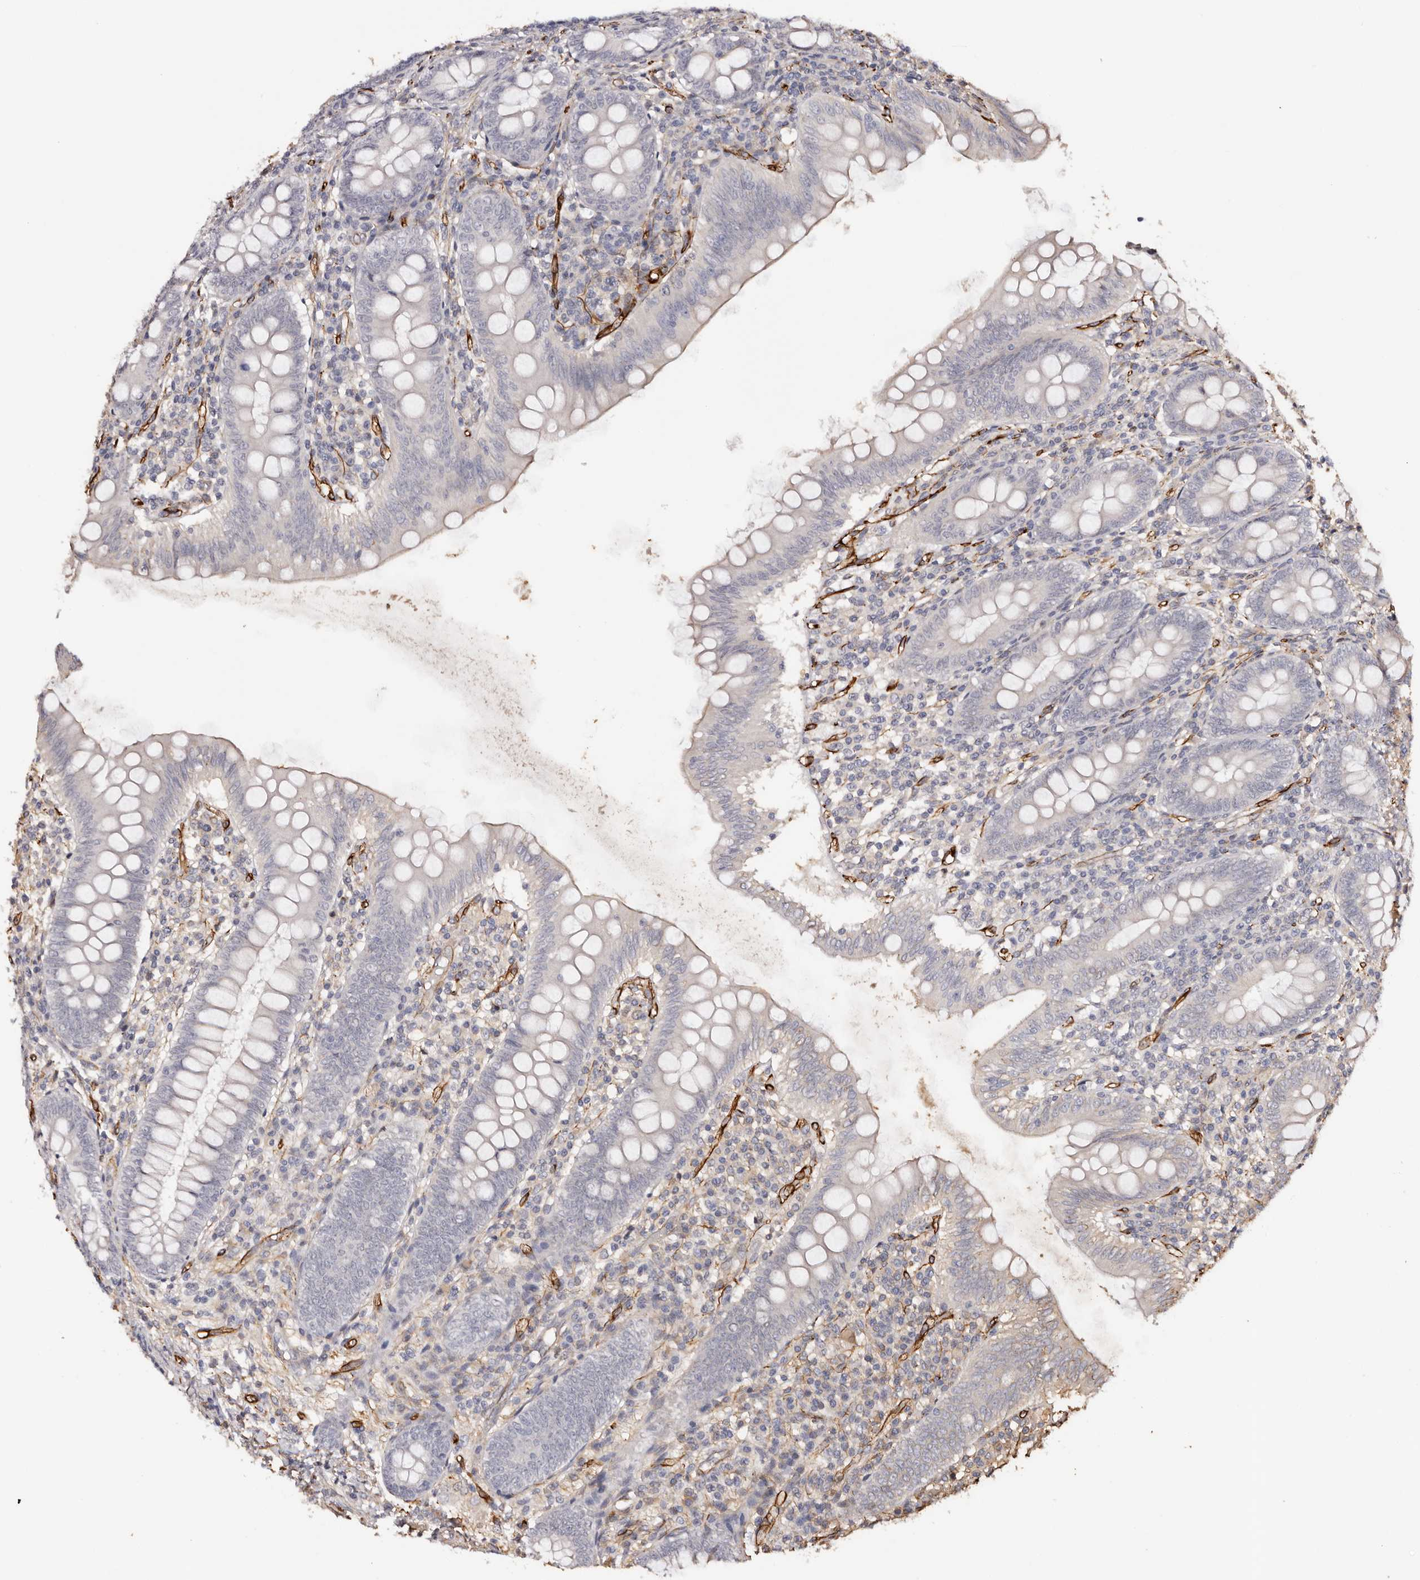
{"staining": {"intensity": "negative", "quantity": "none", "location": "none"}, "tissue": "appendix", "cell_type": "Glandular cells", "image_type": "normal", "snomed": [{"axis": "morphology", "description": "Normal tissue, NOS"}, {"axis": "topography", "description": "Appendix"}], "caption": "Image shows no significant protein positivity in glandular cells of benign appendix. (DAB immunohistochemistry (IHC) with hematoxylin counter stain).", "gene": "ZNF557", "patient": {"sex": "male", "age": 14}}